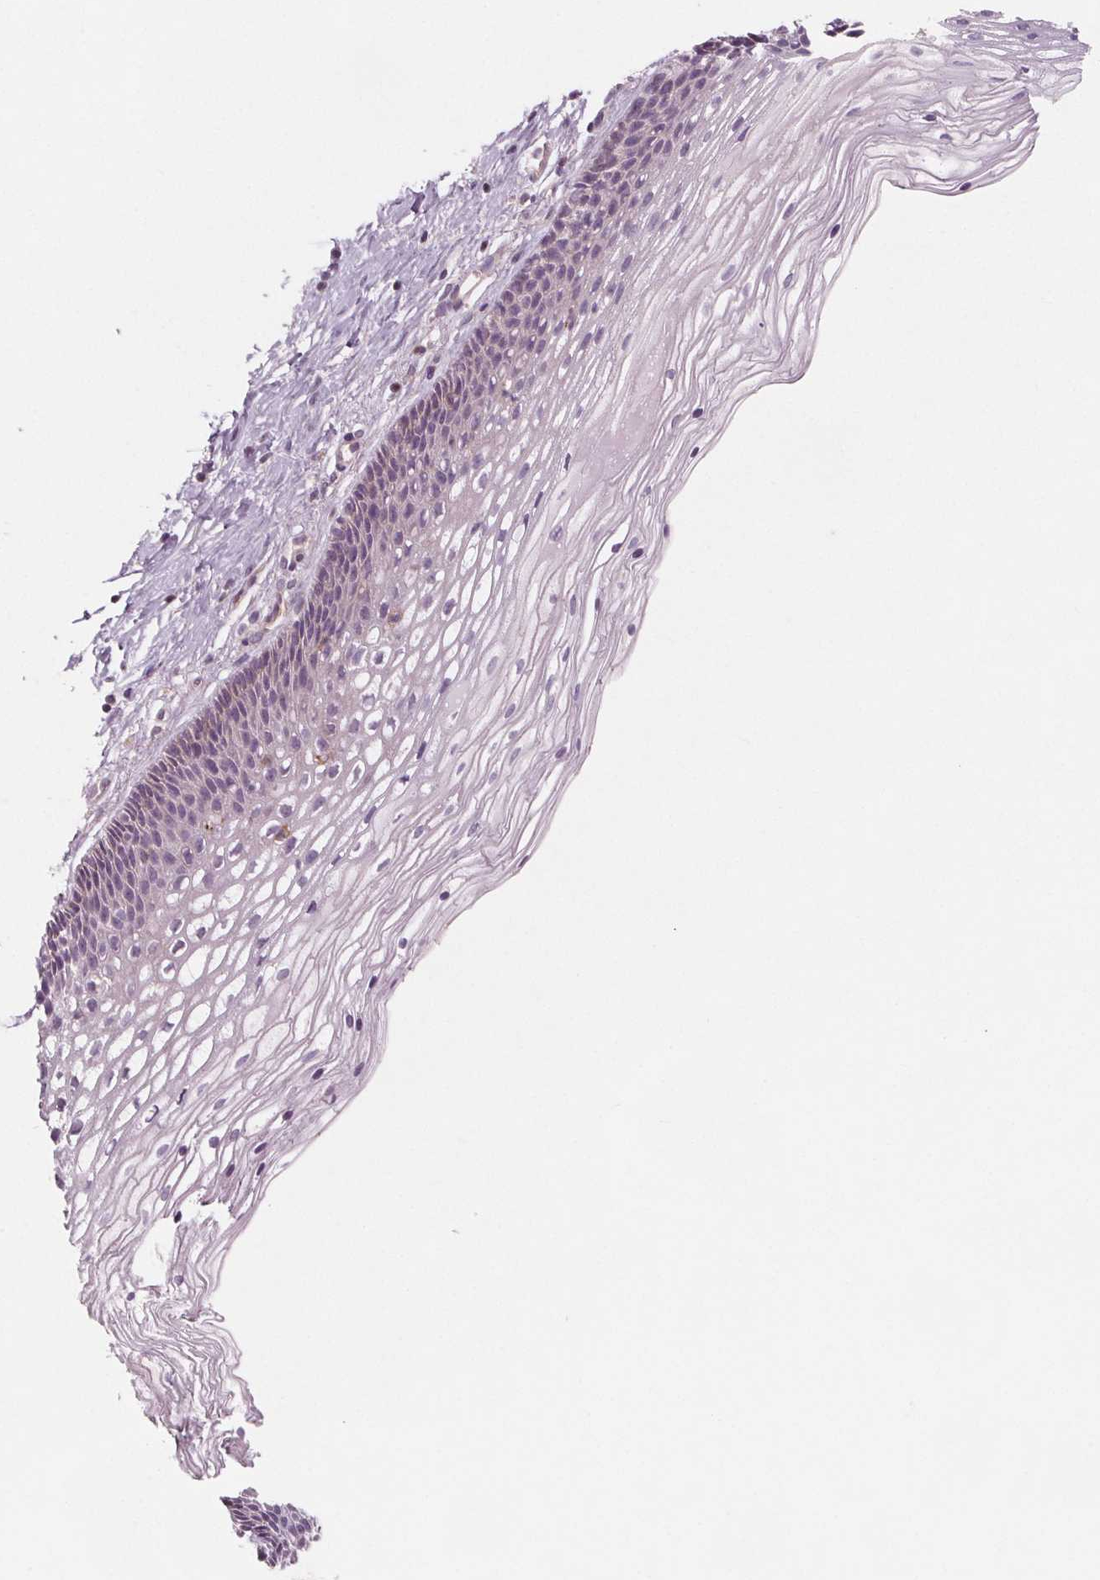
{"staining": {"intensity": "negative", "quantity": "none", "location": "none"}, "tissue": "cervix", "cell_type": "Glandular cells", "image_type": "normal", "snomed": [{"axis": "morphology", "description": "Normal tissue, NOS"}, {"axis": "topography", "description": "Cervix"}], "caption": "A photomicrograph of cervix stained for a protein exhibits no brown staining in glandular cells. Nuclei are stained in blue.", "gene": "ADAM33", "patient": {"sex": "female", "age": 34}}